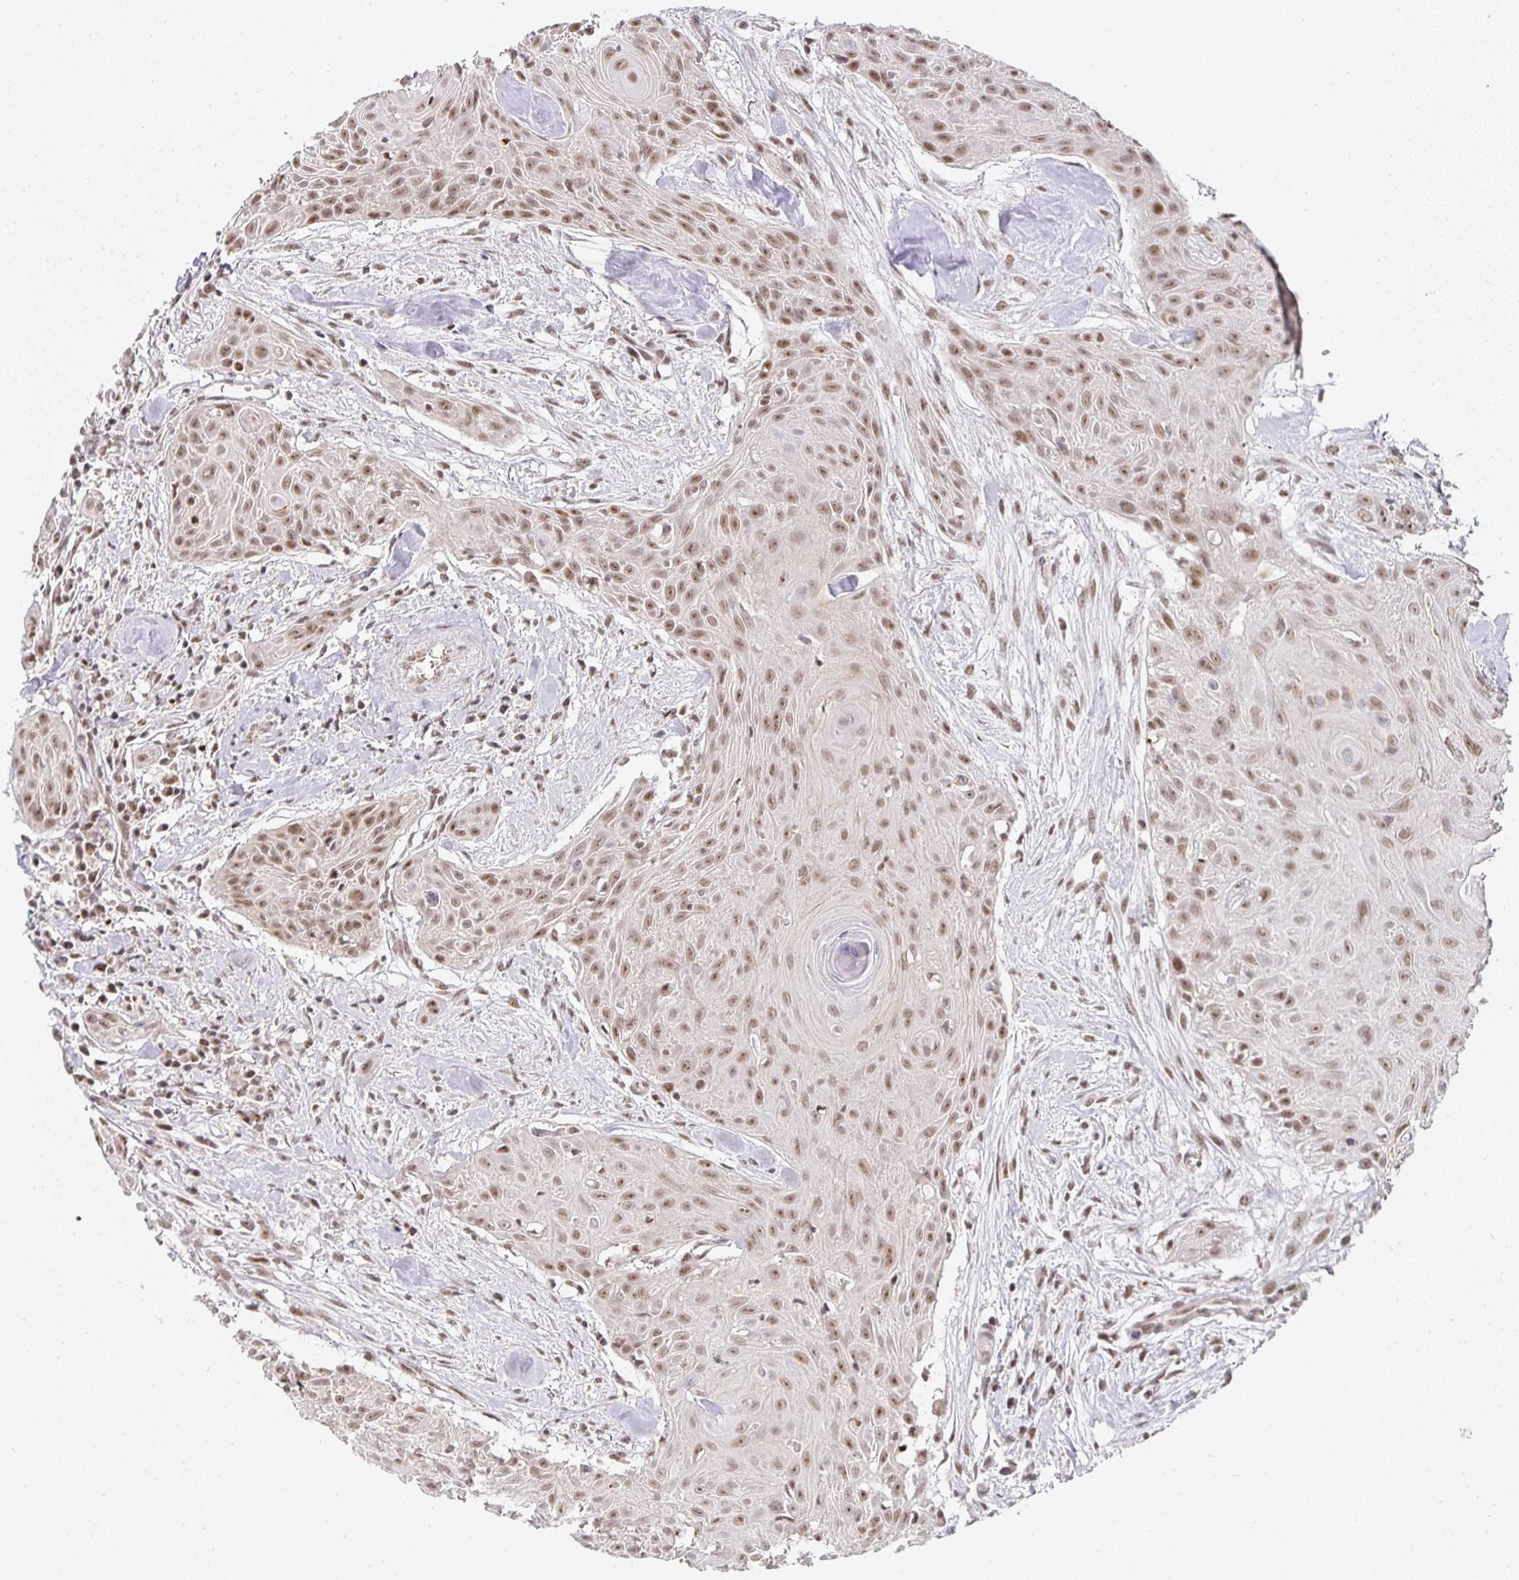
{"staining": {"intensity": "moderate", "quantity": ">75%", "location": "nuclear"}, "tissue": "head and neck cancer", "cell_type": "Tumor cells", "image_type": "cancer", "snomed": [{"axis": "morphology", "description": "Squamous cell carcinoma, NOS"}, {"axis": "topography", "description": "Lymph node"}, {"axis": "topography", "description": "Salivary gland"}, {"axis": "topography", "description": "Head-Neck"}], "caption": "Tumor cells show medium levels of moderate nuclear expression in about >75% of cells in head and neck cancer (squamous cell carcinoma). The staining was performed using DAB (3,3'-diaminobenzidine) to visualize the protein expression in brown, while the nuclei were stained in blue with hematoxylin (Magnification: 20x).", "gene": "SMARCA2", "patient": {"sex": "female", "age": 74}}